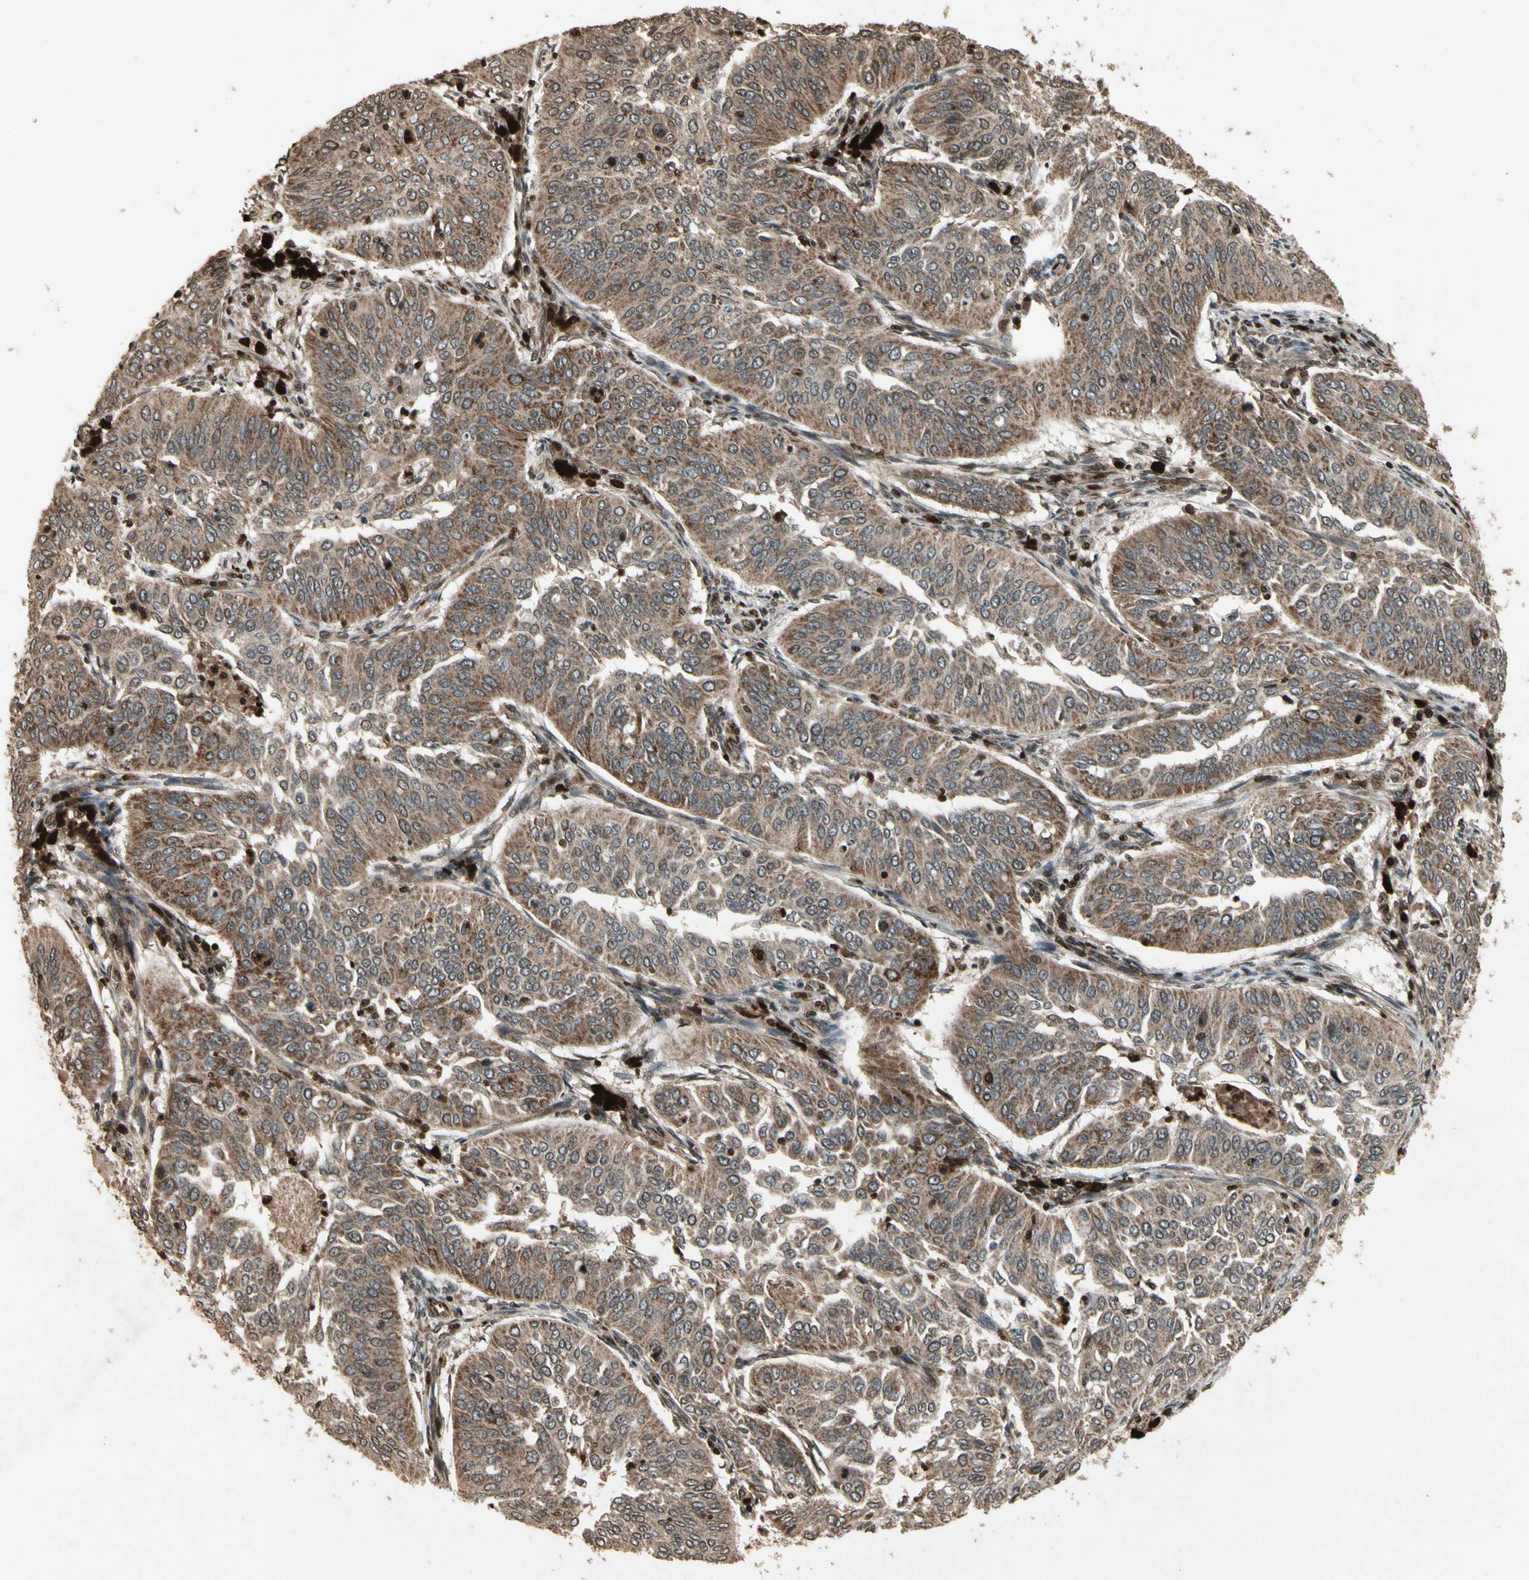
{"staining": {"intensity": "moderate", "quantity": ">75%", "location": "cytoplasmic/membranous"}, "tissue": "cervical cancer", "cell_type": "Tumor cells", "image_type": "cancer", "snomed": [{"axis": "morphology", "description": "Normal tissue, NOS"}, {"axis": "morphology", "description": "Squamous cell carcinoma, NOS"}, {"axis": "topography", "description": "Cervix"}], "caption": "The image exhibits staining of cervical cancer, revealing moderate cytoplasmic/membranous protein positivity (brown color) within tumor cells.", "gene": "GLRX", "patient": {"sex": "female", "age": 39}}